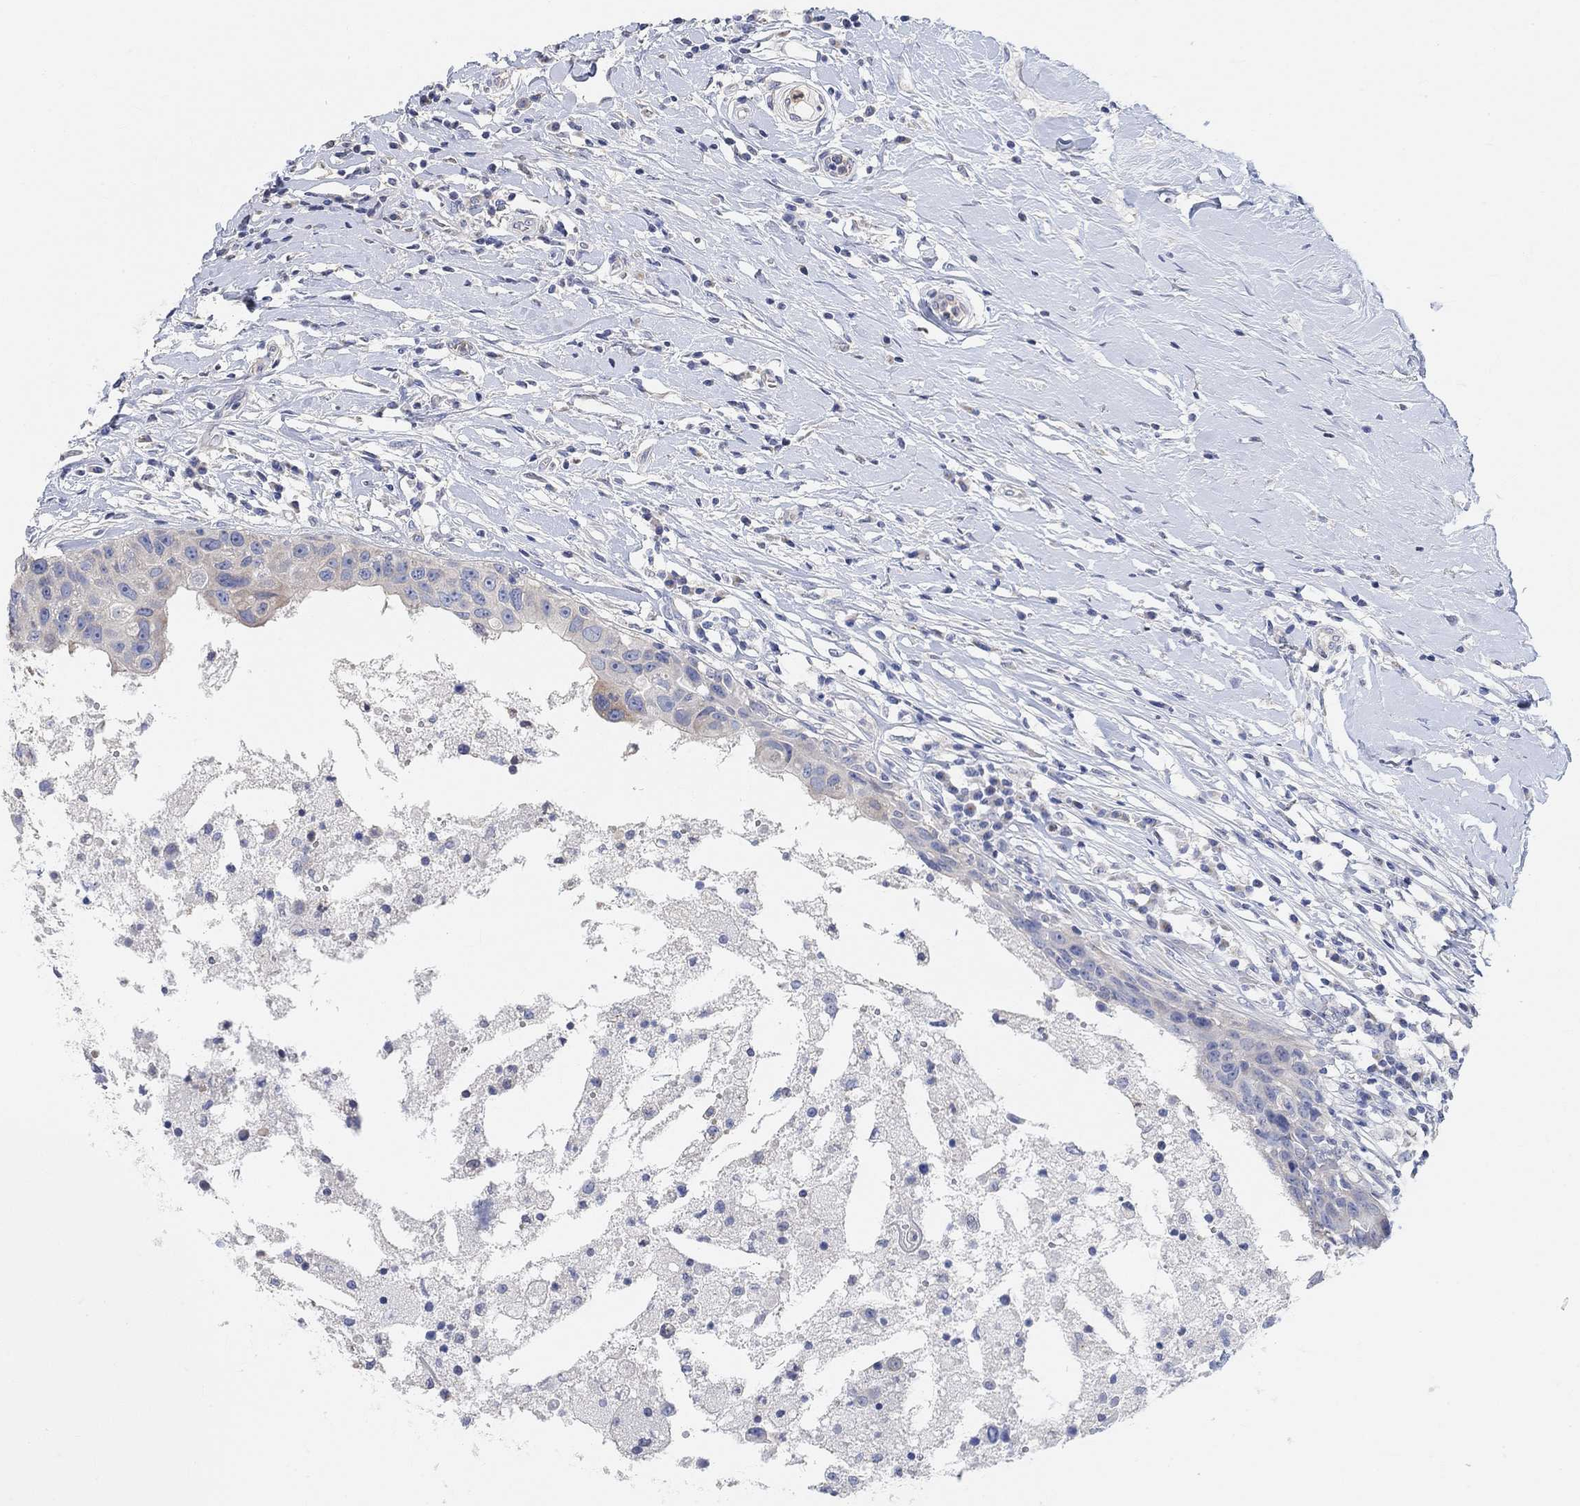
{"staining": {"intensity": "negative", "quantity": "none", "location": "none"}, "tissue": "breast cancer", "cell_type": "Tumor cells", "image_type": "cancer", "snomed": [{"axis": "morphology", "description": "Duct carcinoma"}, {"axis": "topography", "description": "Breast"}], "caption": "IHC micrograph of neoplastic tissue: breast cancer stained with DAB (3,3'-diaminobenzidine) exhibits no significant protein expression in tumor cells.", "gene": "NLRP14", "patient": {"sex": "female", "age": 27}}